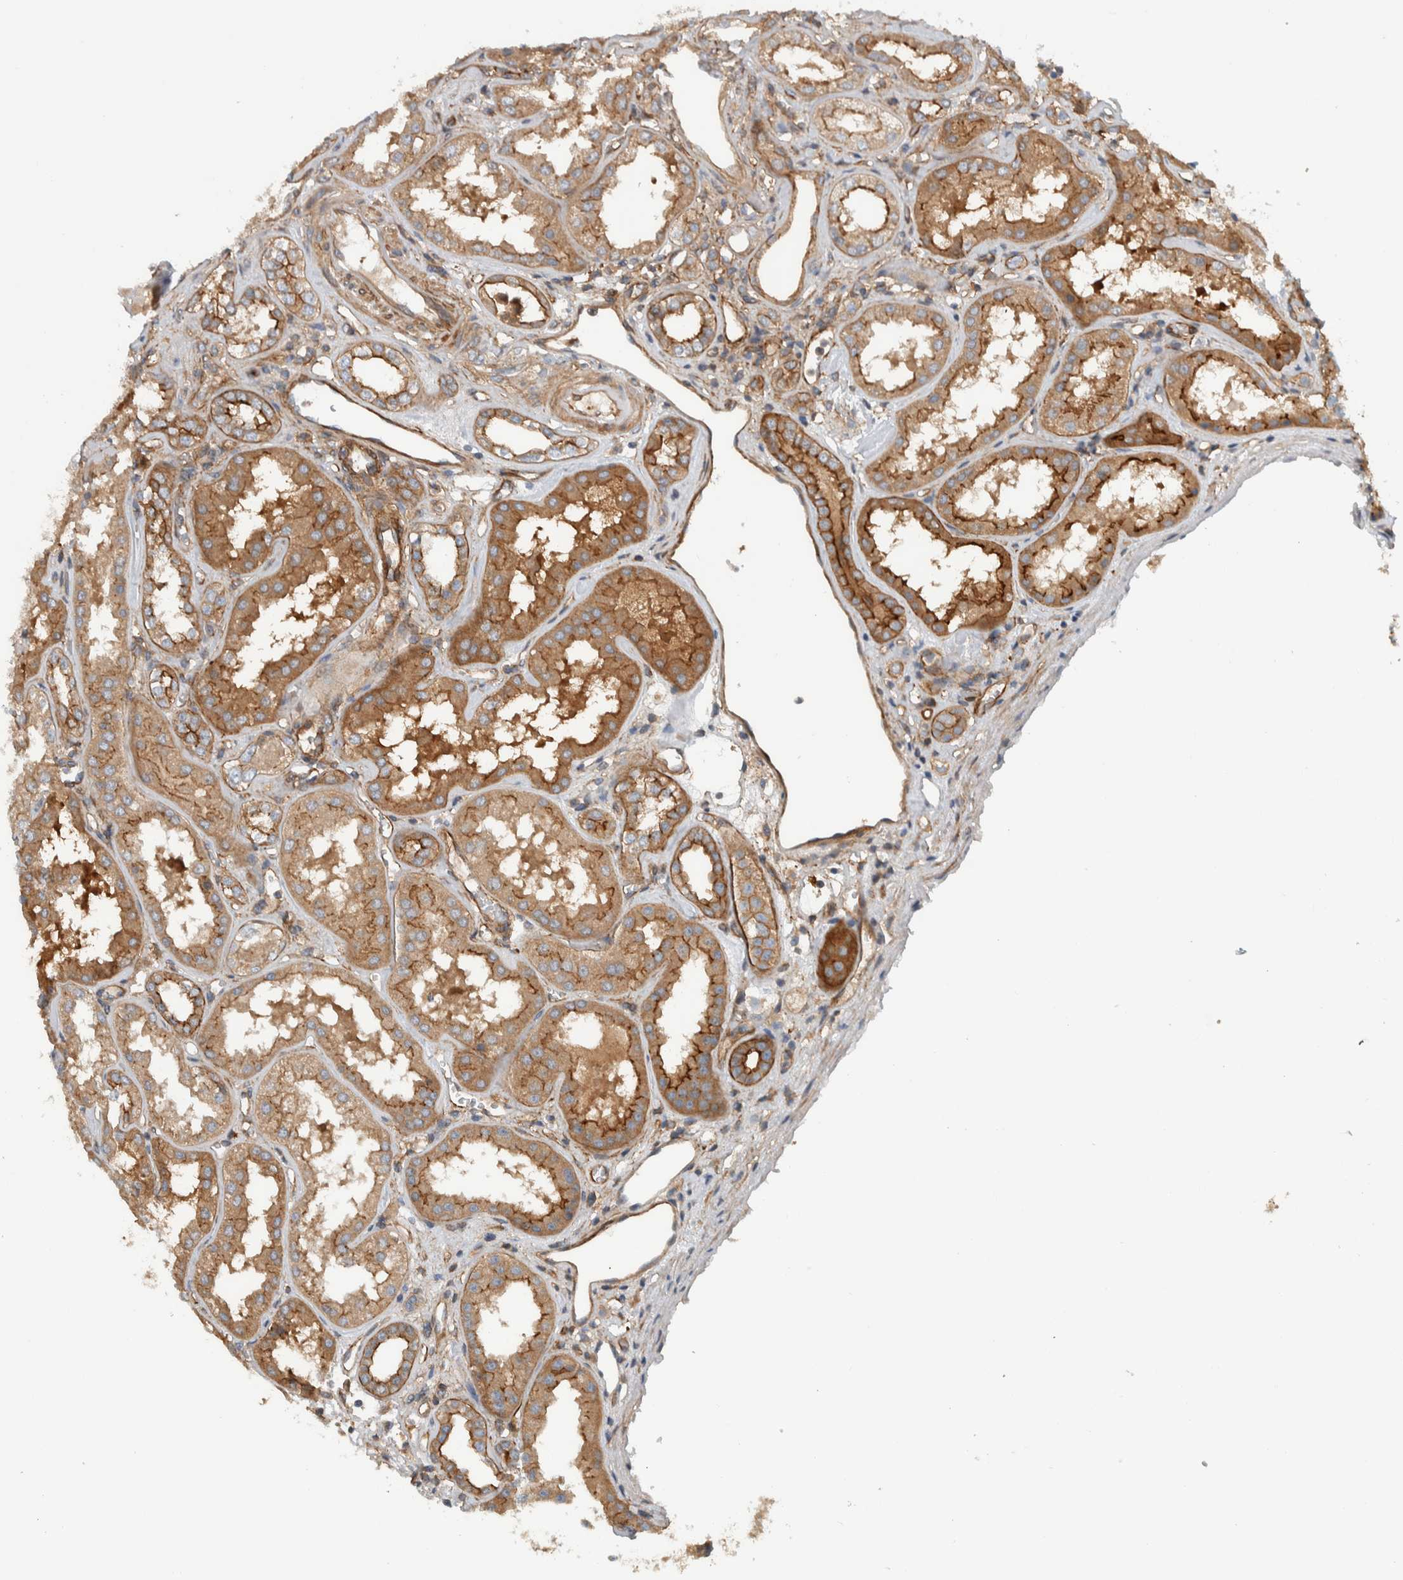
{"staining": {"intensity": "moderate", "quantity": ">75%", "location": "cytoplasmic/membranous"}, "tissue": "kidney", "cell_type": "Cells in glomeruli", "image_type": "normal", "snomed": [{"axis": "morphology", "description": "Normal tissue, NOS"}, {"axis": "topography", "description": "Kidney"}], "caption": "Protein analysis of normal kidney exhibits moderate cytoplasmic/membranous positivity in about >75% of cells in glomeruli.", "gene": "MPRIP", "patient": {"sex": "female", "age": 56}}